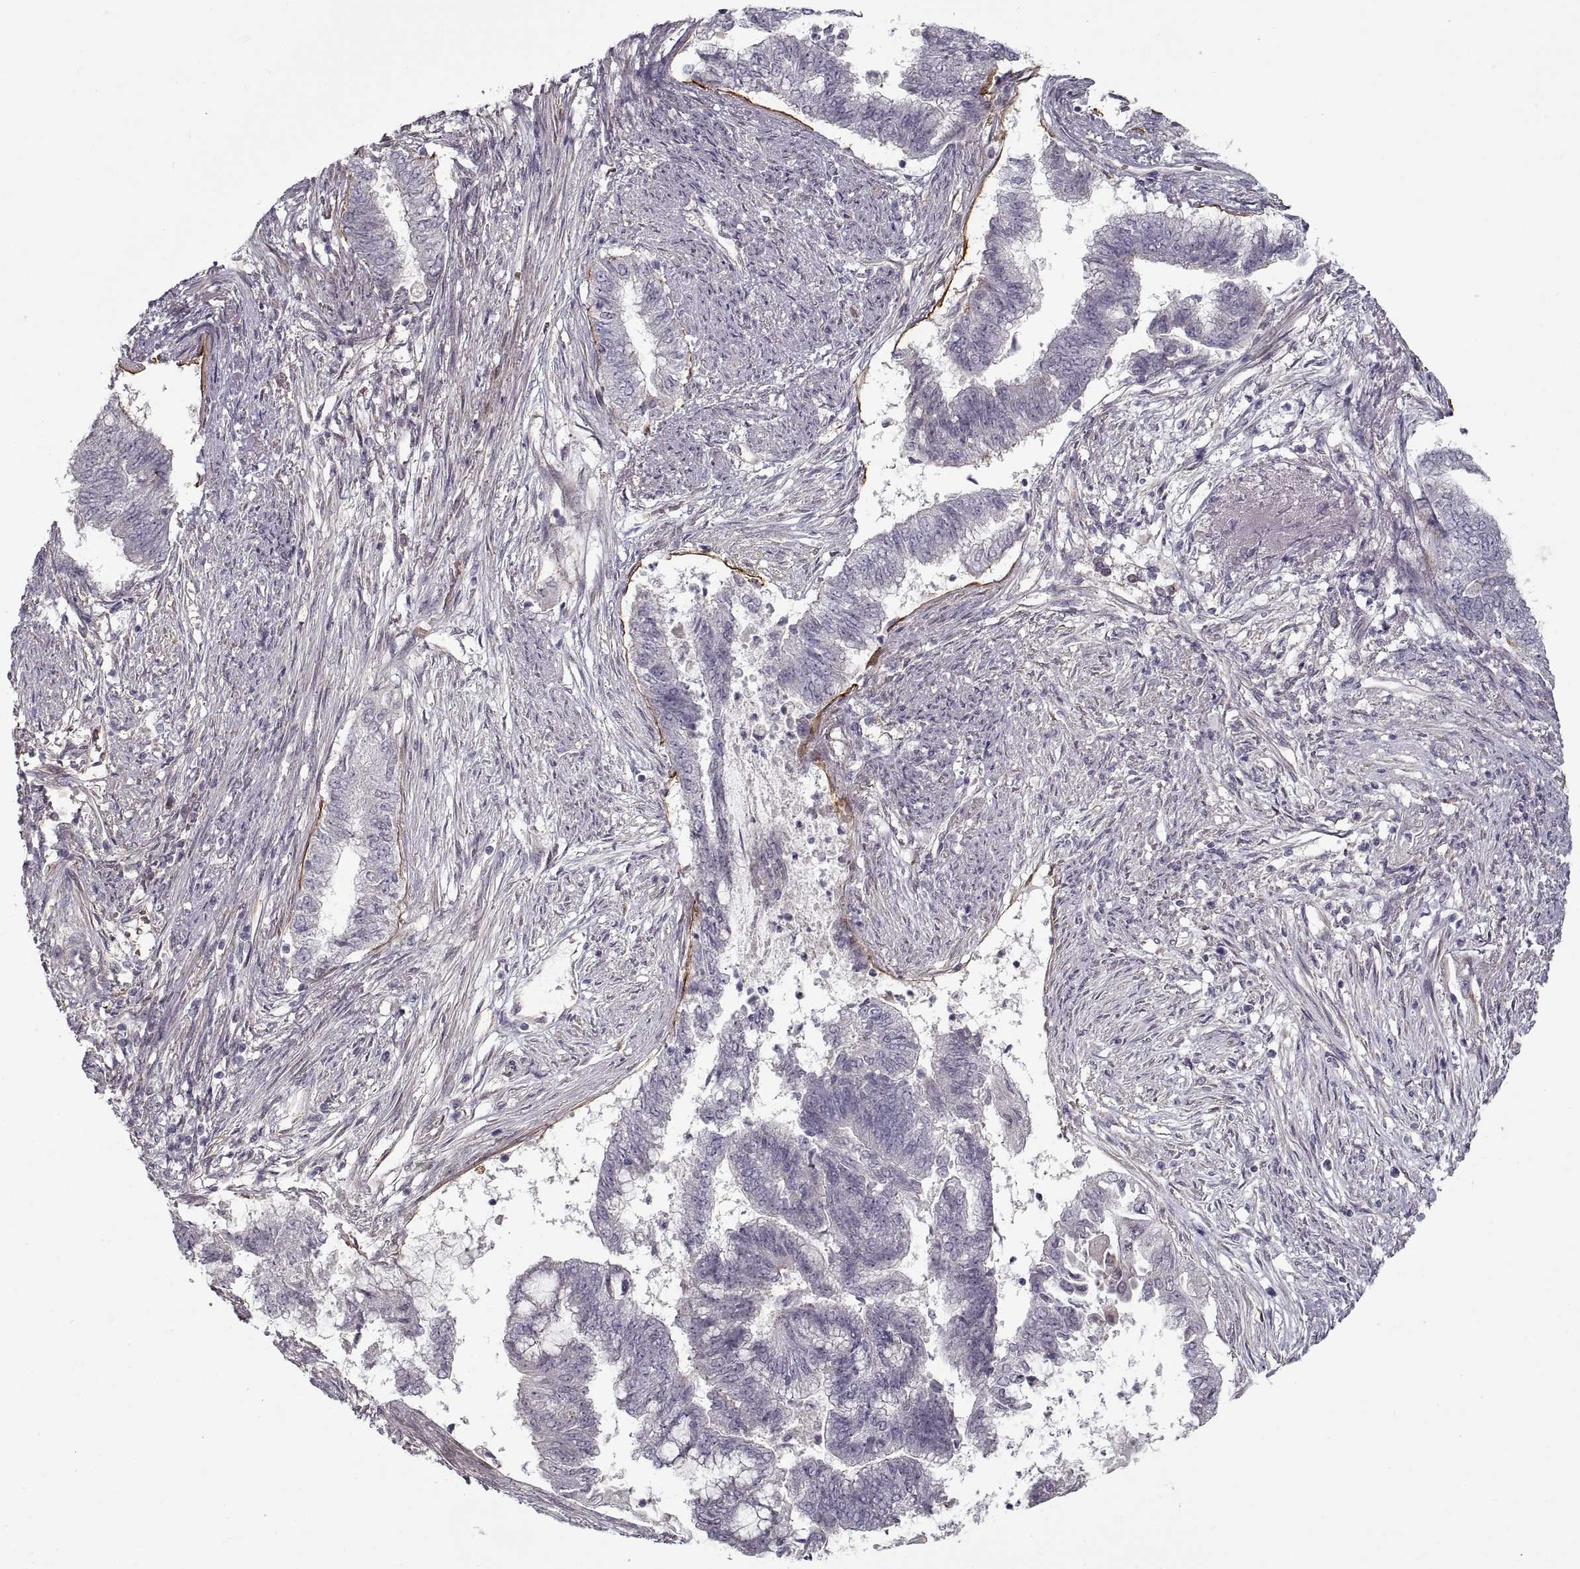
{"staining": {"intensity": "moderate", "quantity": "<25%", "location": "cytoplasmic/membranous"}, "tissue": "endometrial cancer", "cell_type": "Tumor cells", "image_type": "cancer", "snomed": [{"axis": "morphology", "description": "Adenocarcinoma, NOS"}, {"axis": "topography", "description": "Endometrium"}], "caption": "Brown immunohistochemical staining in endometrial adenocarcinoma exhibits moderate cytoplasmic/membranous expression in approximately <25% of tumor cells.", "gene": "LAMB2", "patient": {"sex": "female", "age": 65}}